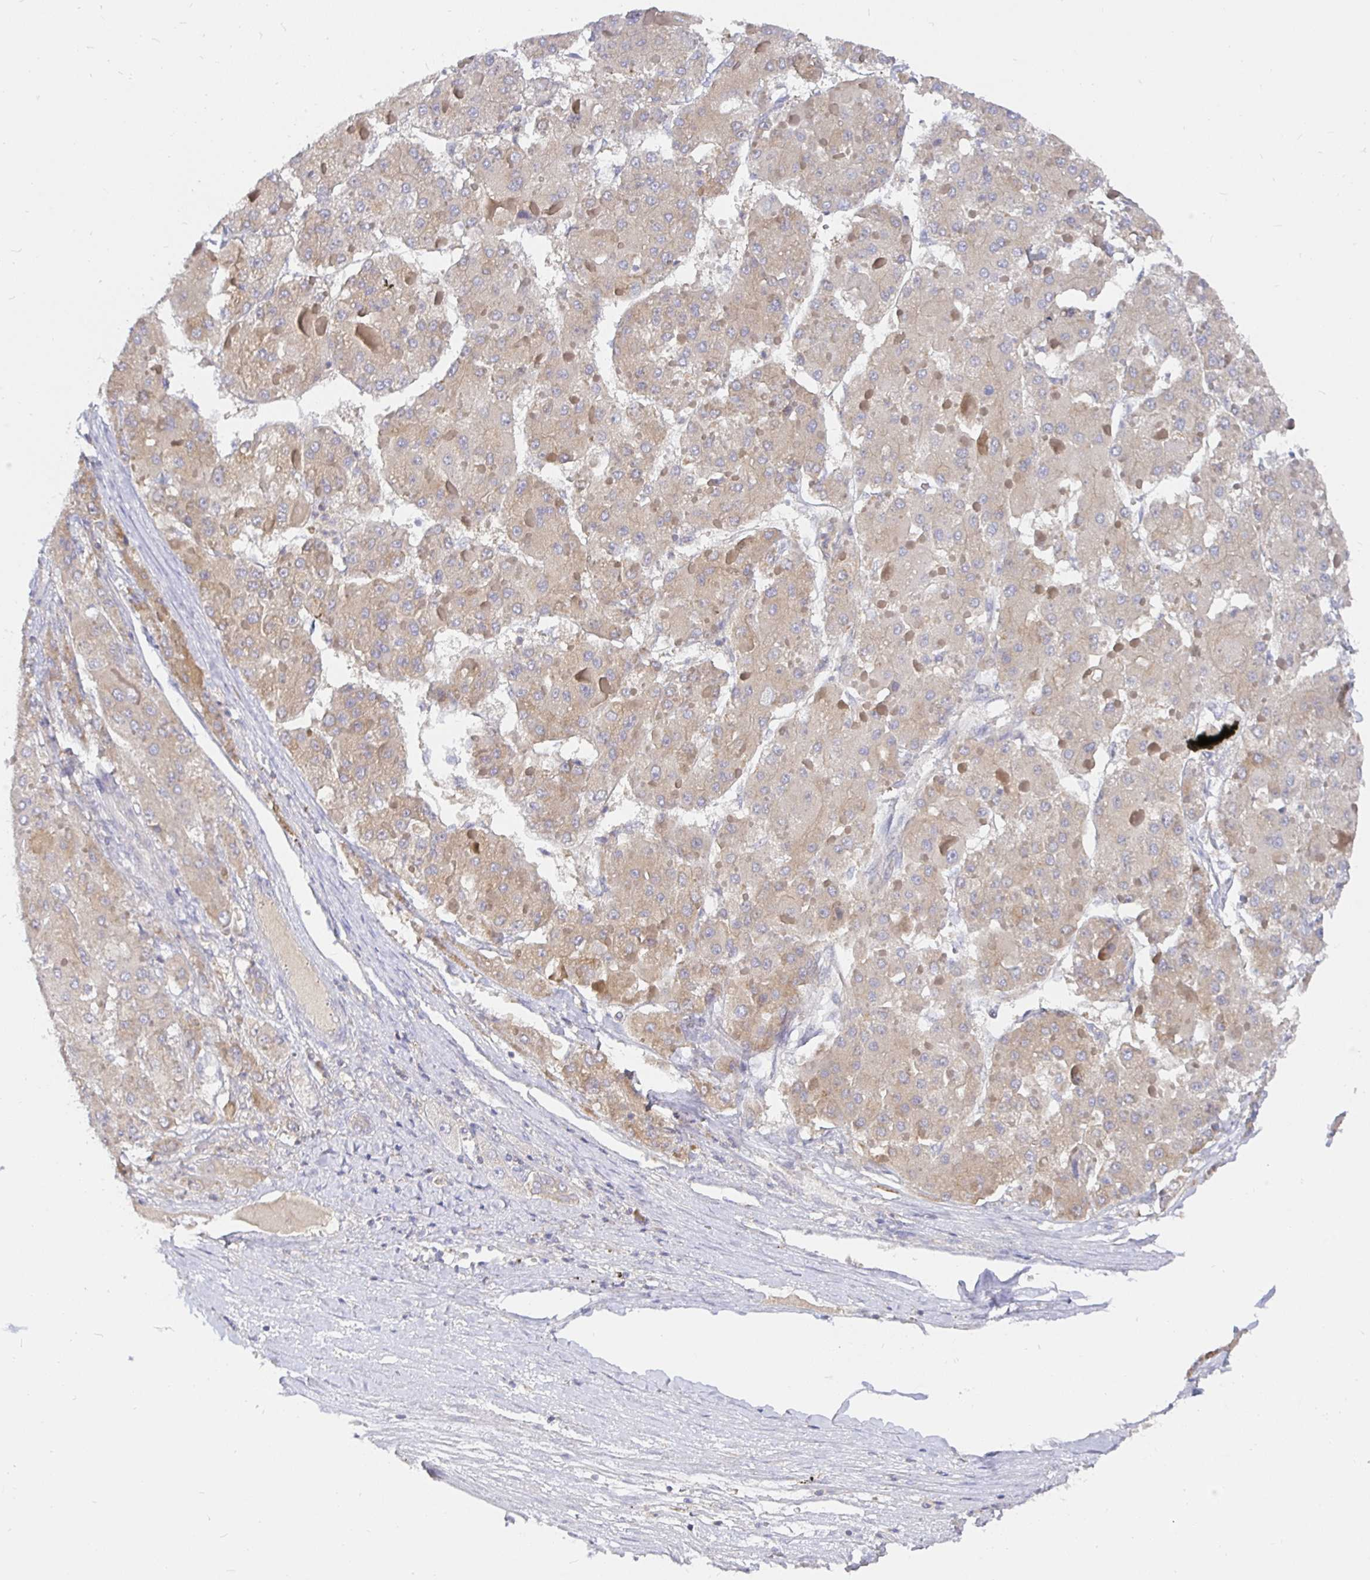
{"staining": {"intensity": "weak", "quantity": "25%-75%", "location": "cytoplasmic/membranous"}, "tissue": "liver cancer", "cell_type": "Tumor cells", "image_type": "cancer", "snomed": [{"axis": "morphology", "description": "Carcinoma, Hepatocellular, NOS"}, {"axis": "topography", "description": "Liver"}], "caption": "Protein analysis of liver cancer (hepatocellular carcinoma) tissue exhibits weak cytoplasmic/membranous staining in about 25%-75% of tumor cells.", "gene": "KIF21A", "patient": {"sex": "female", "age": 73}}